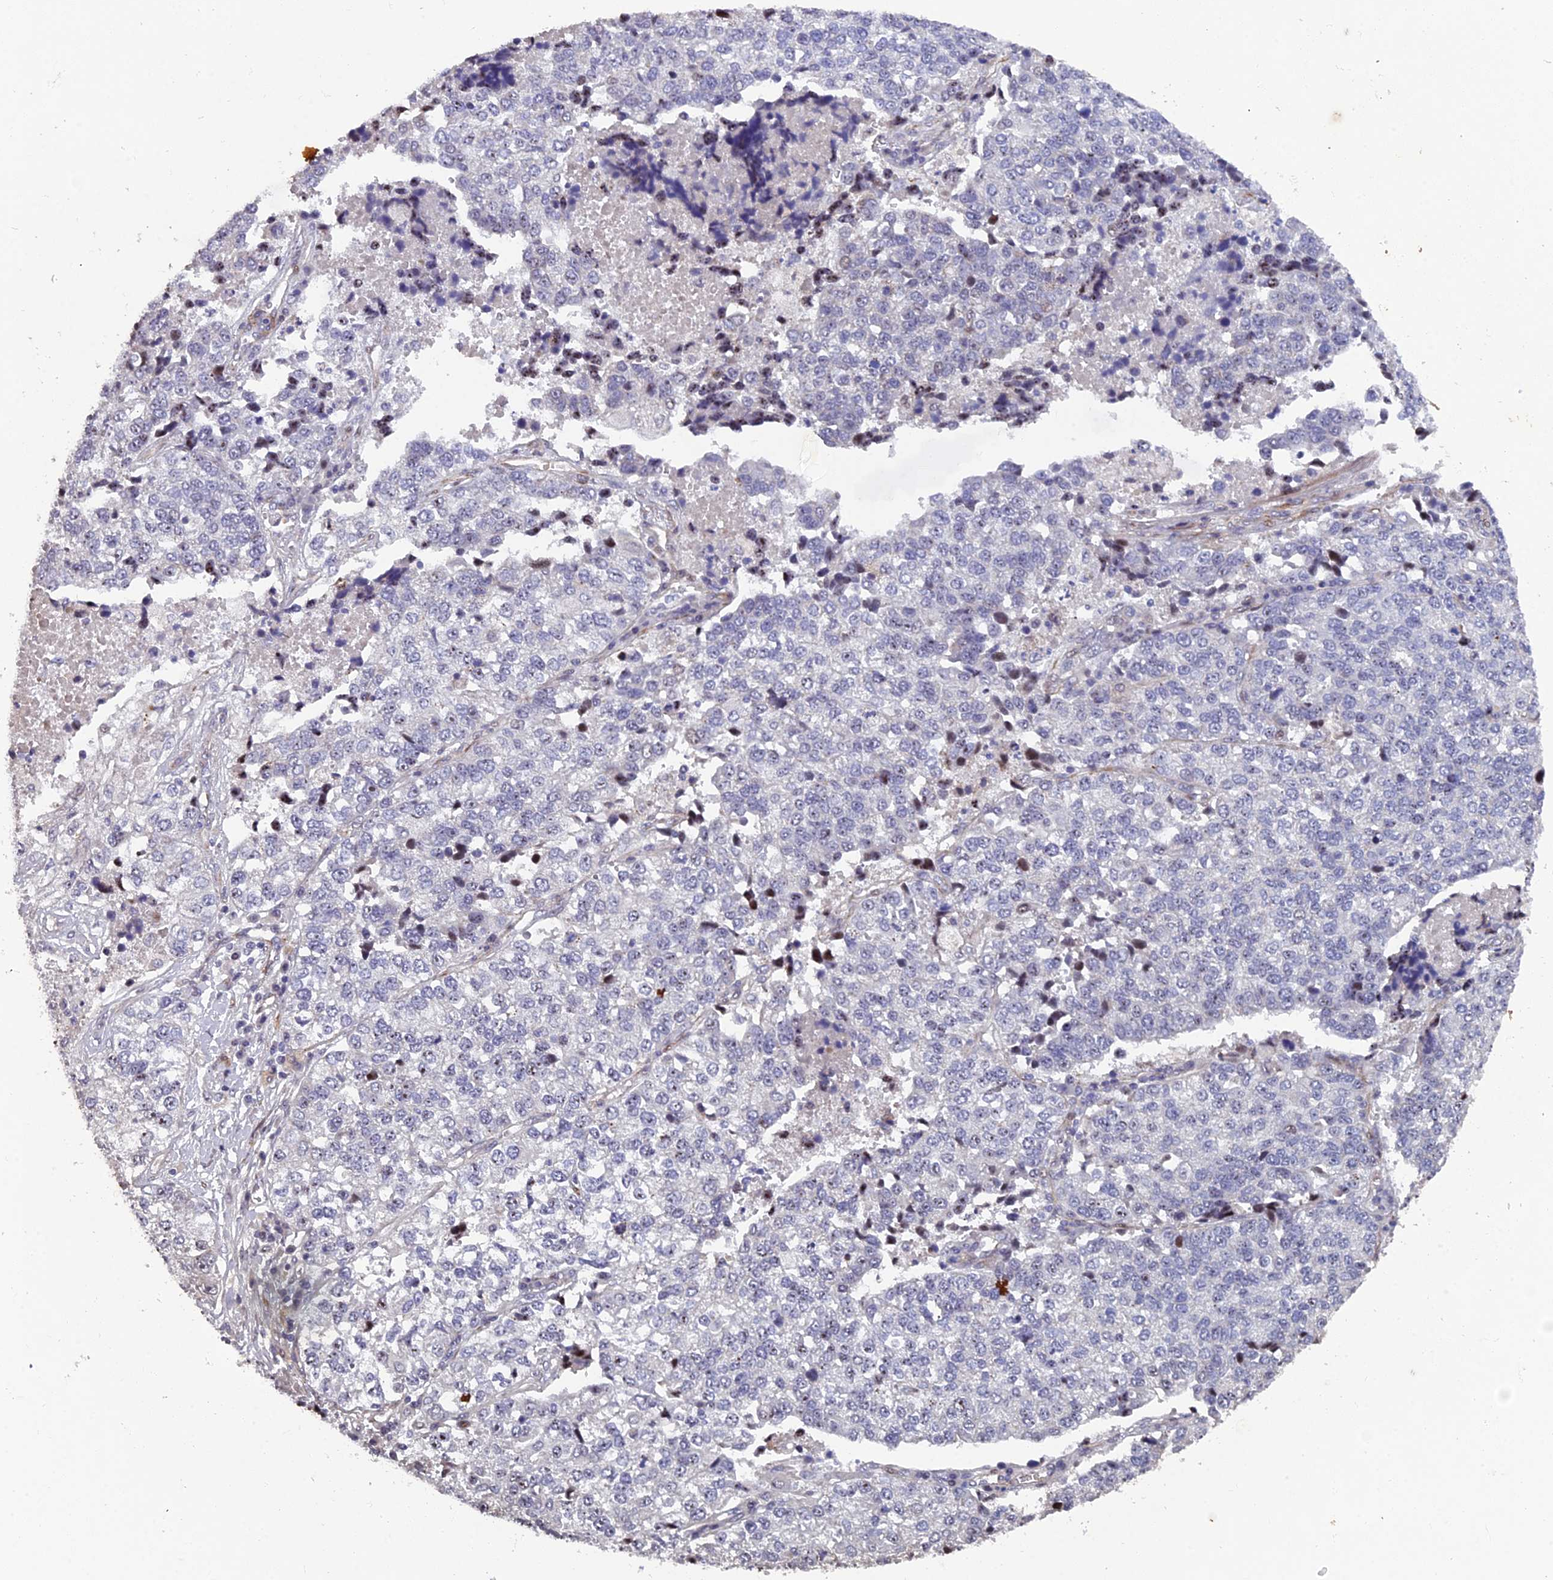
{"staining": {"intensity": "negative", "quantity": "none", "location": "none"}, "tissue": "lung cancer", "cell_type": "Tumor cells", "image_type": "cancer", "snomed": [{"axis": "morphology", "description": "Adenocarcinoma, NOS"}, {"axis": "topography", "description": "Lung"}], "caption": "DAB immunohistochemical staining of human adenocarcinoma (lung) shows no significant expression in tumor cells.", "gene": "XKR9", "patient": {"sex": "male", "age": 49}}